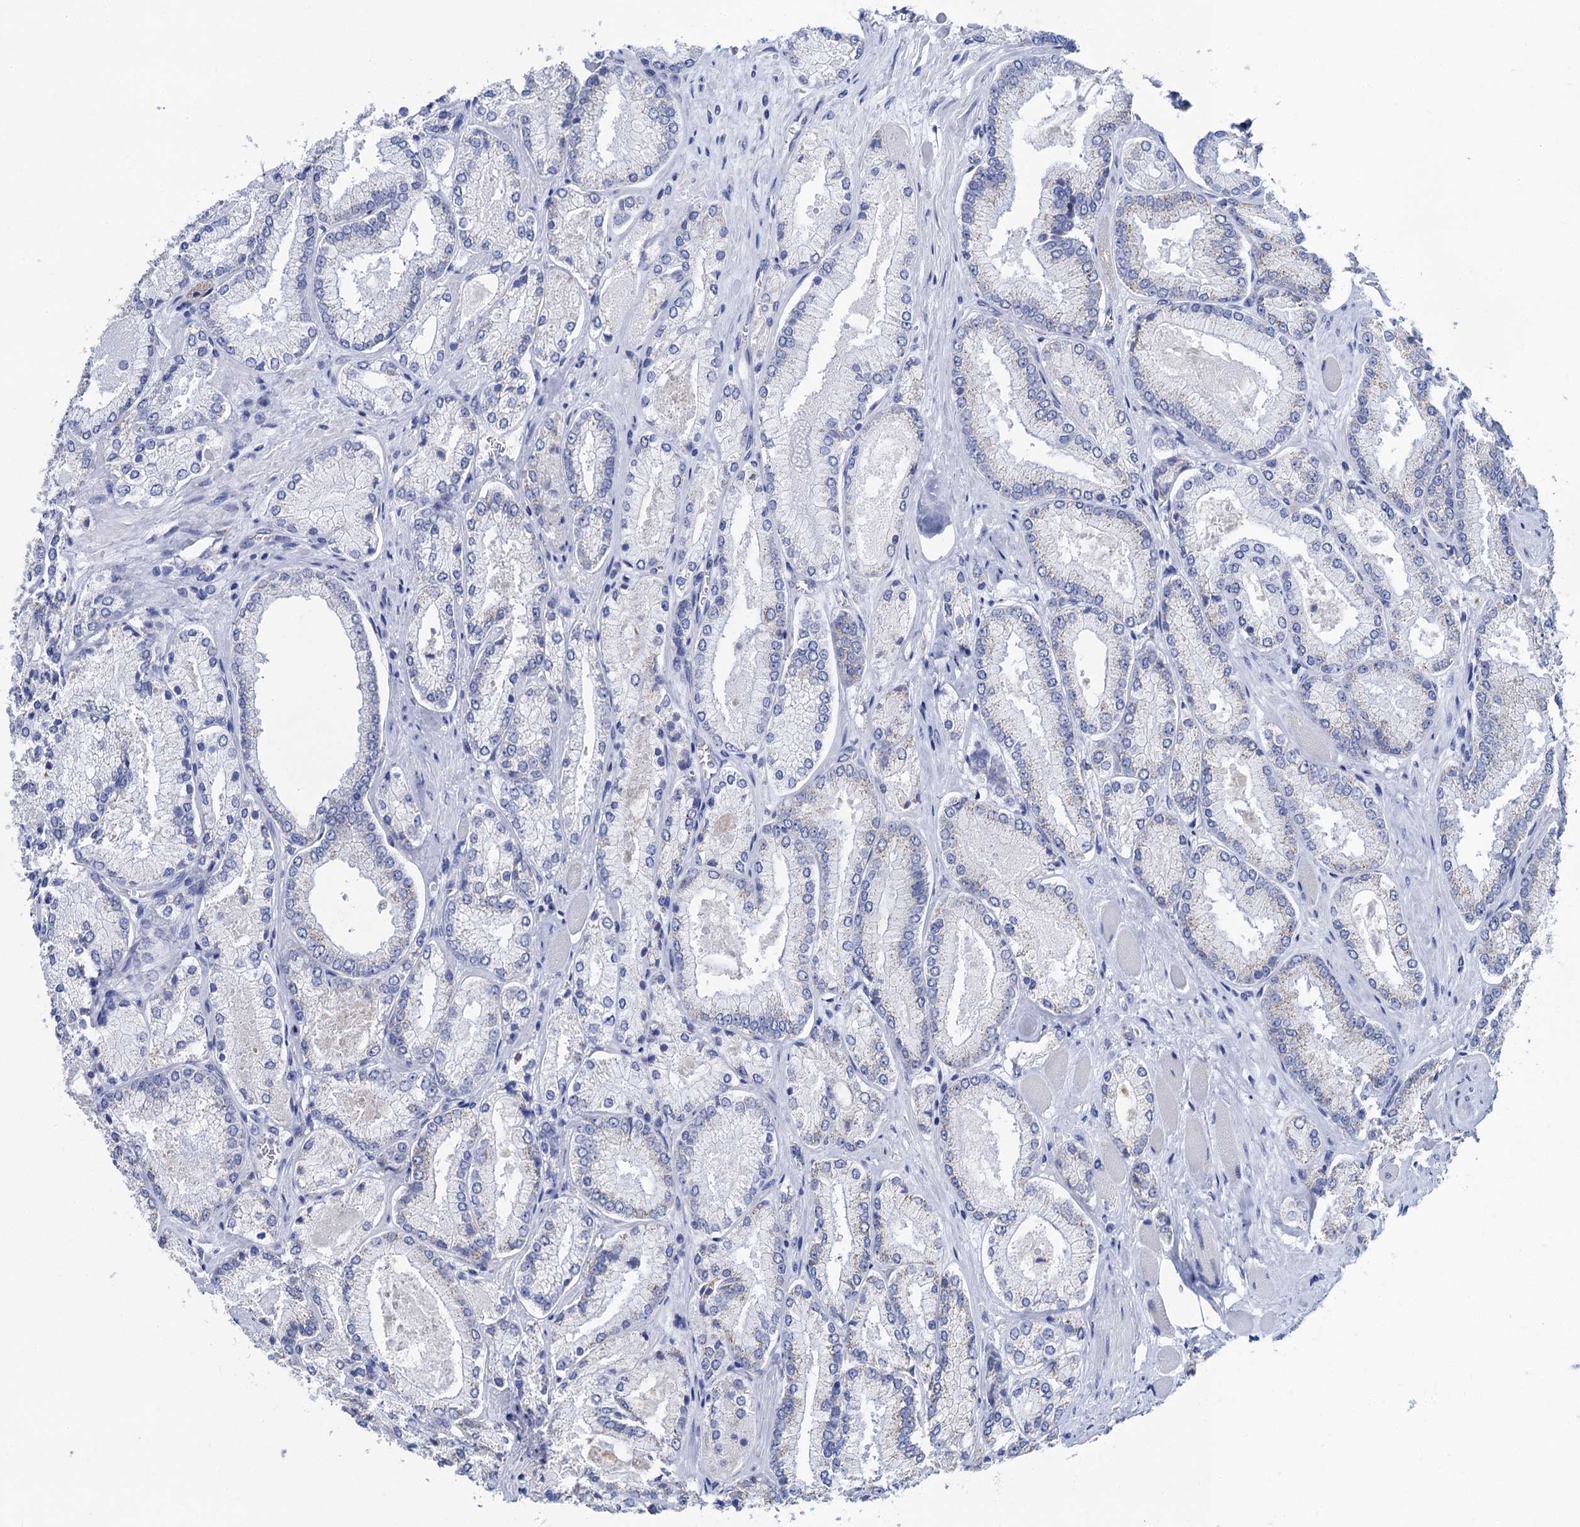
{"staining": {"intensity": "negative", "quantity": "none", "location": "none"}, "tissue": "prostate cancer", "cell_type": "Tumor cells", "image_type": "cancer", "snomed": [{"axis": "morphology", "description": "Adenocarcinoma, Low grade"}, {"axis": "topography", "description": "Prostate"}], "caption": "A high-resolution micrograph shows immunohistochemistry (IHC) staining of prostate cancer (low-grade adenocarcinoma), which reveals no significant staining in tumor cells.", "gene": "ACADSB", "patient": {"sex": "male", "age": 74}}